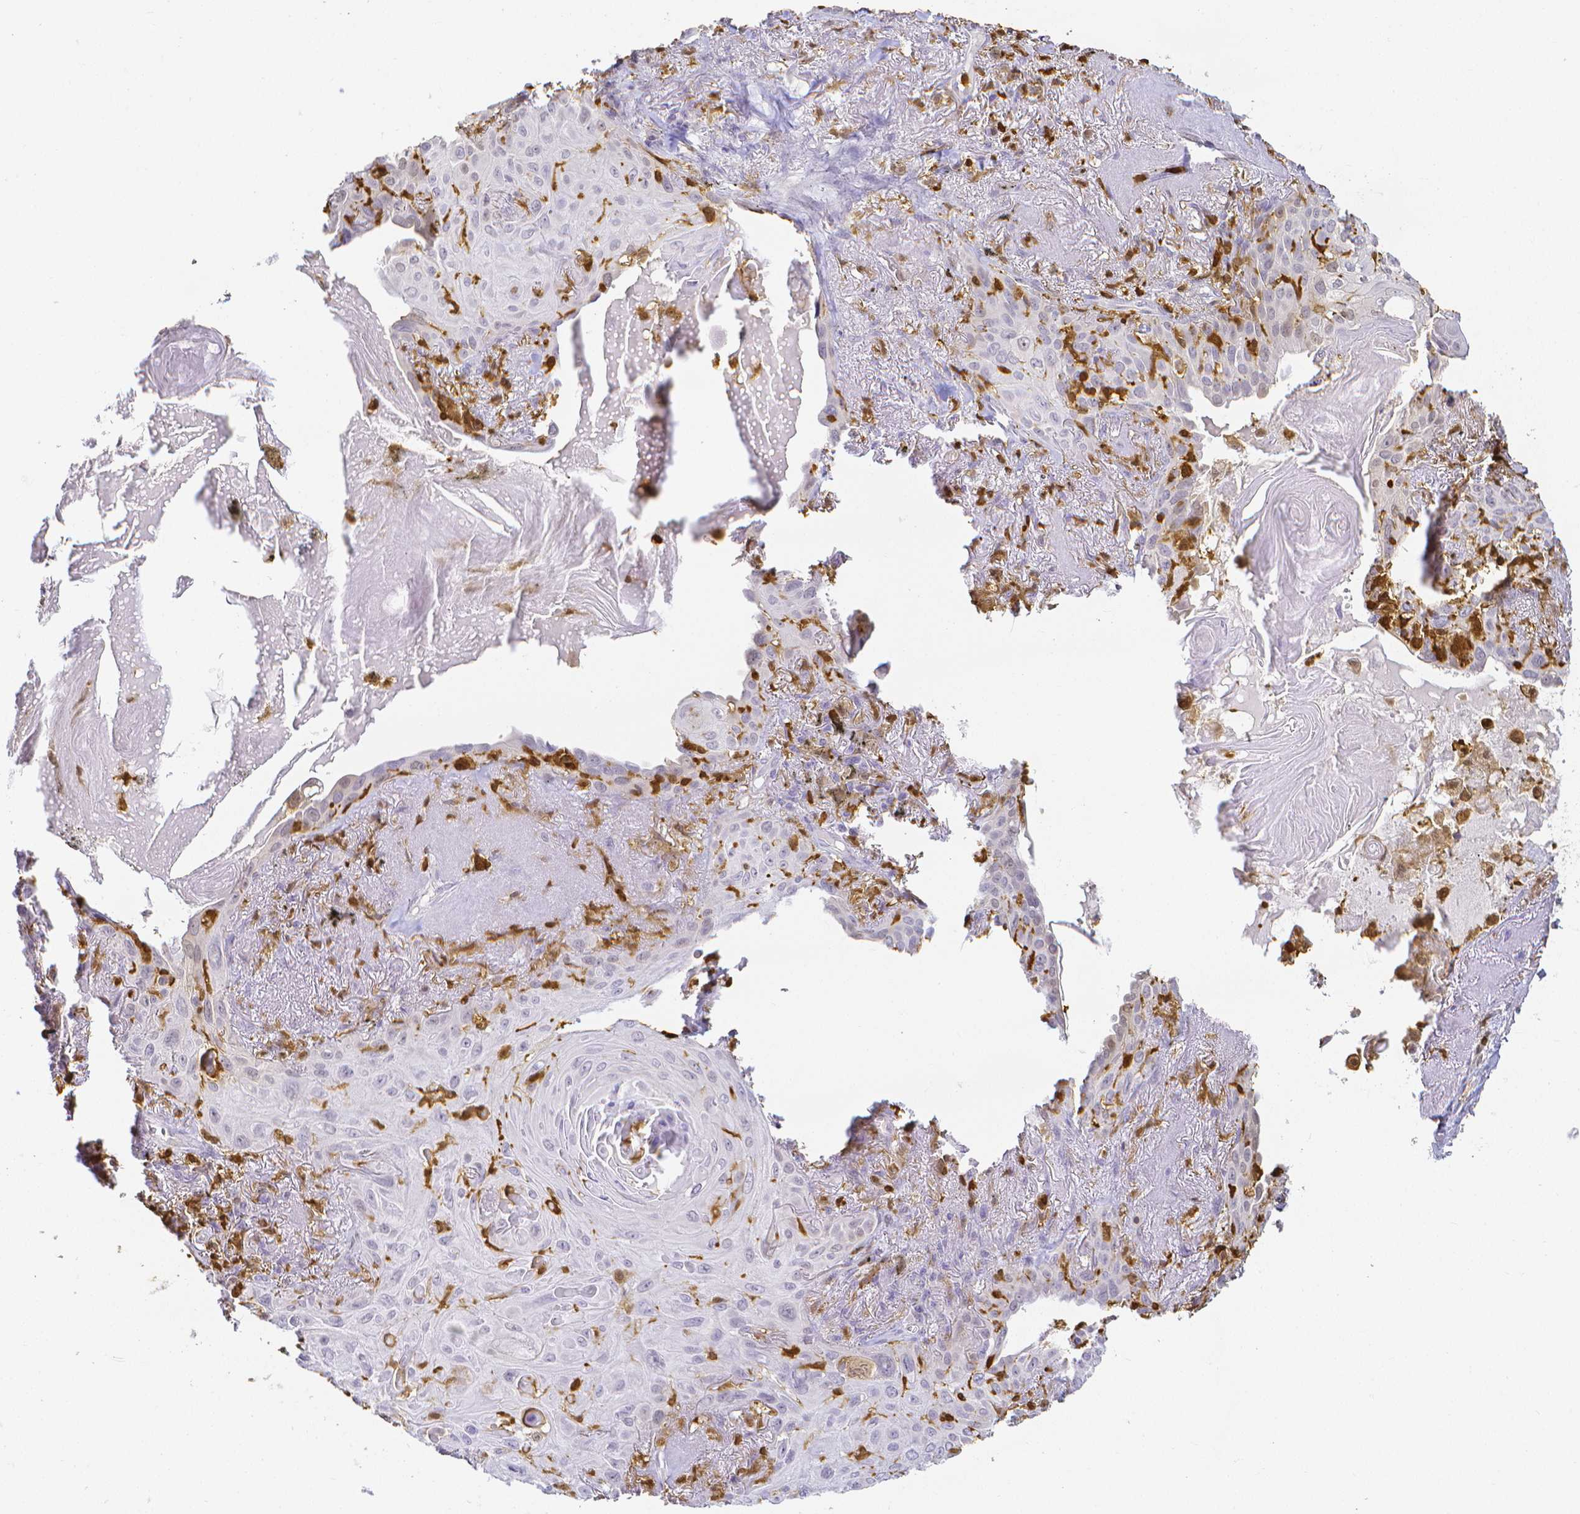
{"staining": {"intensity": "negative", "quantity": "none", "location": "none"}, "tissue": "lung cancer", "cell_type": "Tumor cells", "image_type": "cancer", "snomed": [{"axis": "morphology", "description": "Squamous cell carcinoma, NOS"}, {"axis": "topography", "description": "Lung"}], "caption": "The micrograph demonstrates no staining of tumor cells in squamous cell carcinoma (lung).", "gene": "COTL1", "patient": {"sex": "male", "age": 79}}